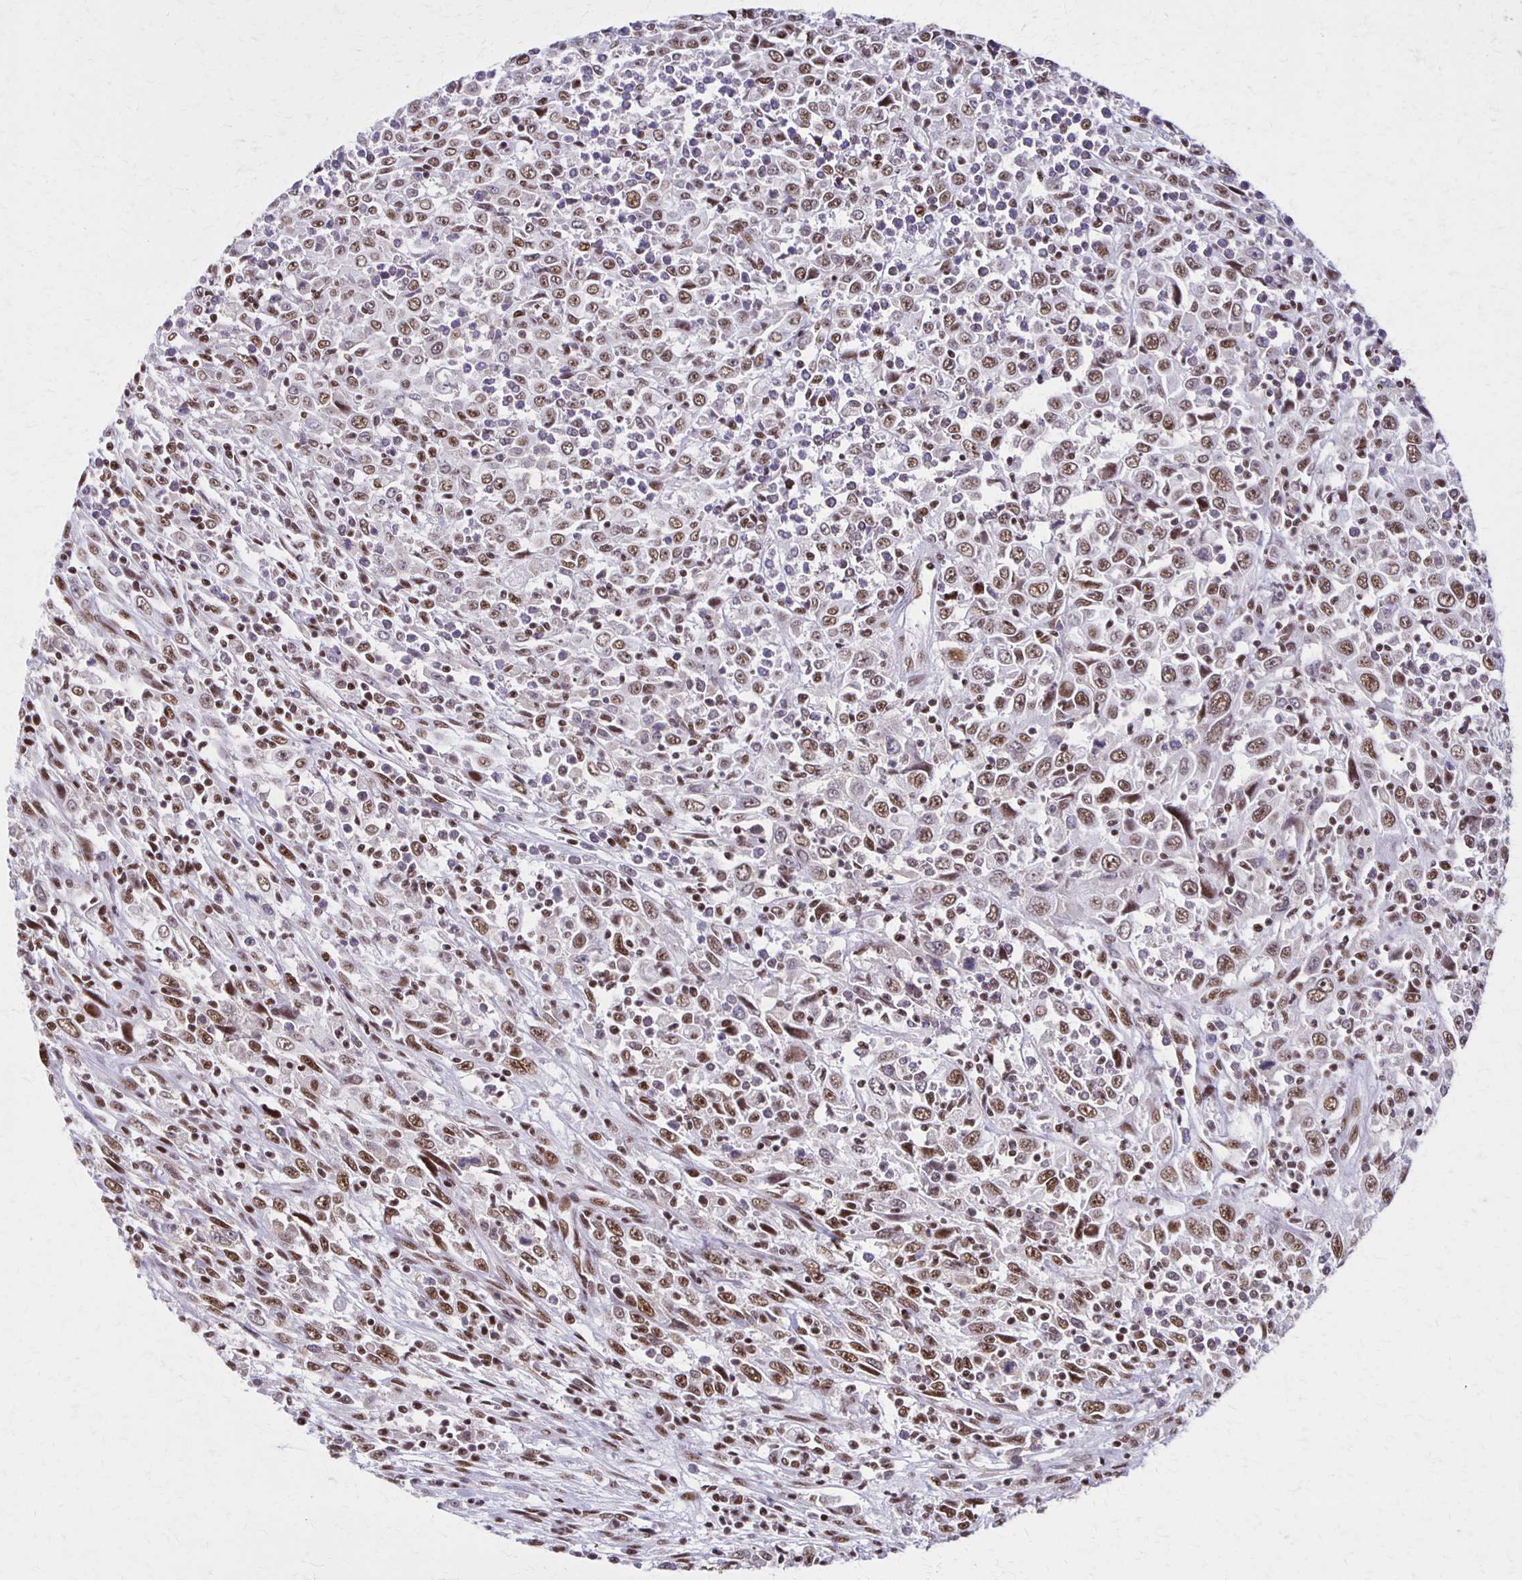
{"staining": {"intensity": "moderate", "quantity": ">75%", "location": "nuclear"}, "tissue": "cervical cancer", "cell_type": "Tumor cells", "image_type": "cancer", "snomed": [{"axis": "morphology", "description": "Adenocarcinoma, NOS"}, {"axis": "topography", "description": "Cervix"}], "caption": "A brown stain shows moderate nuclear positivity of a protein in human adenocarcinoma (cervical) tumor cells.", "gene": "XRCC6", "patient": {"sex": "female", "age": 40}}